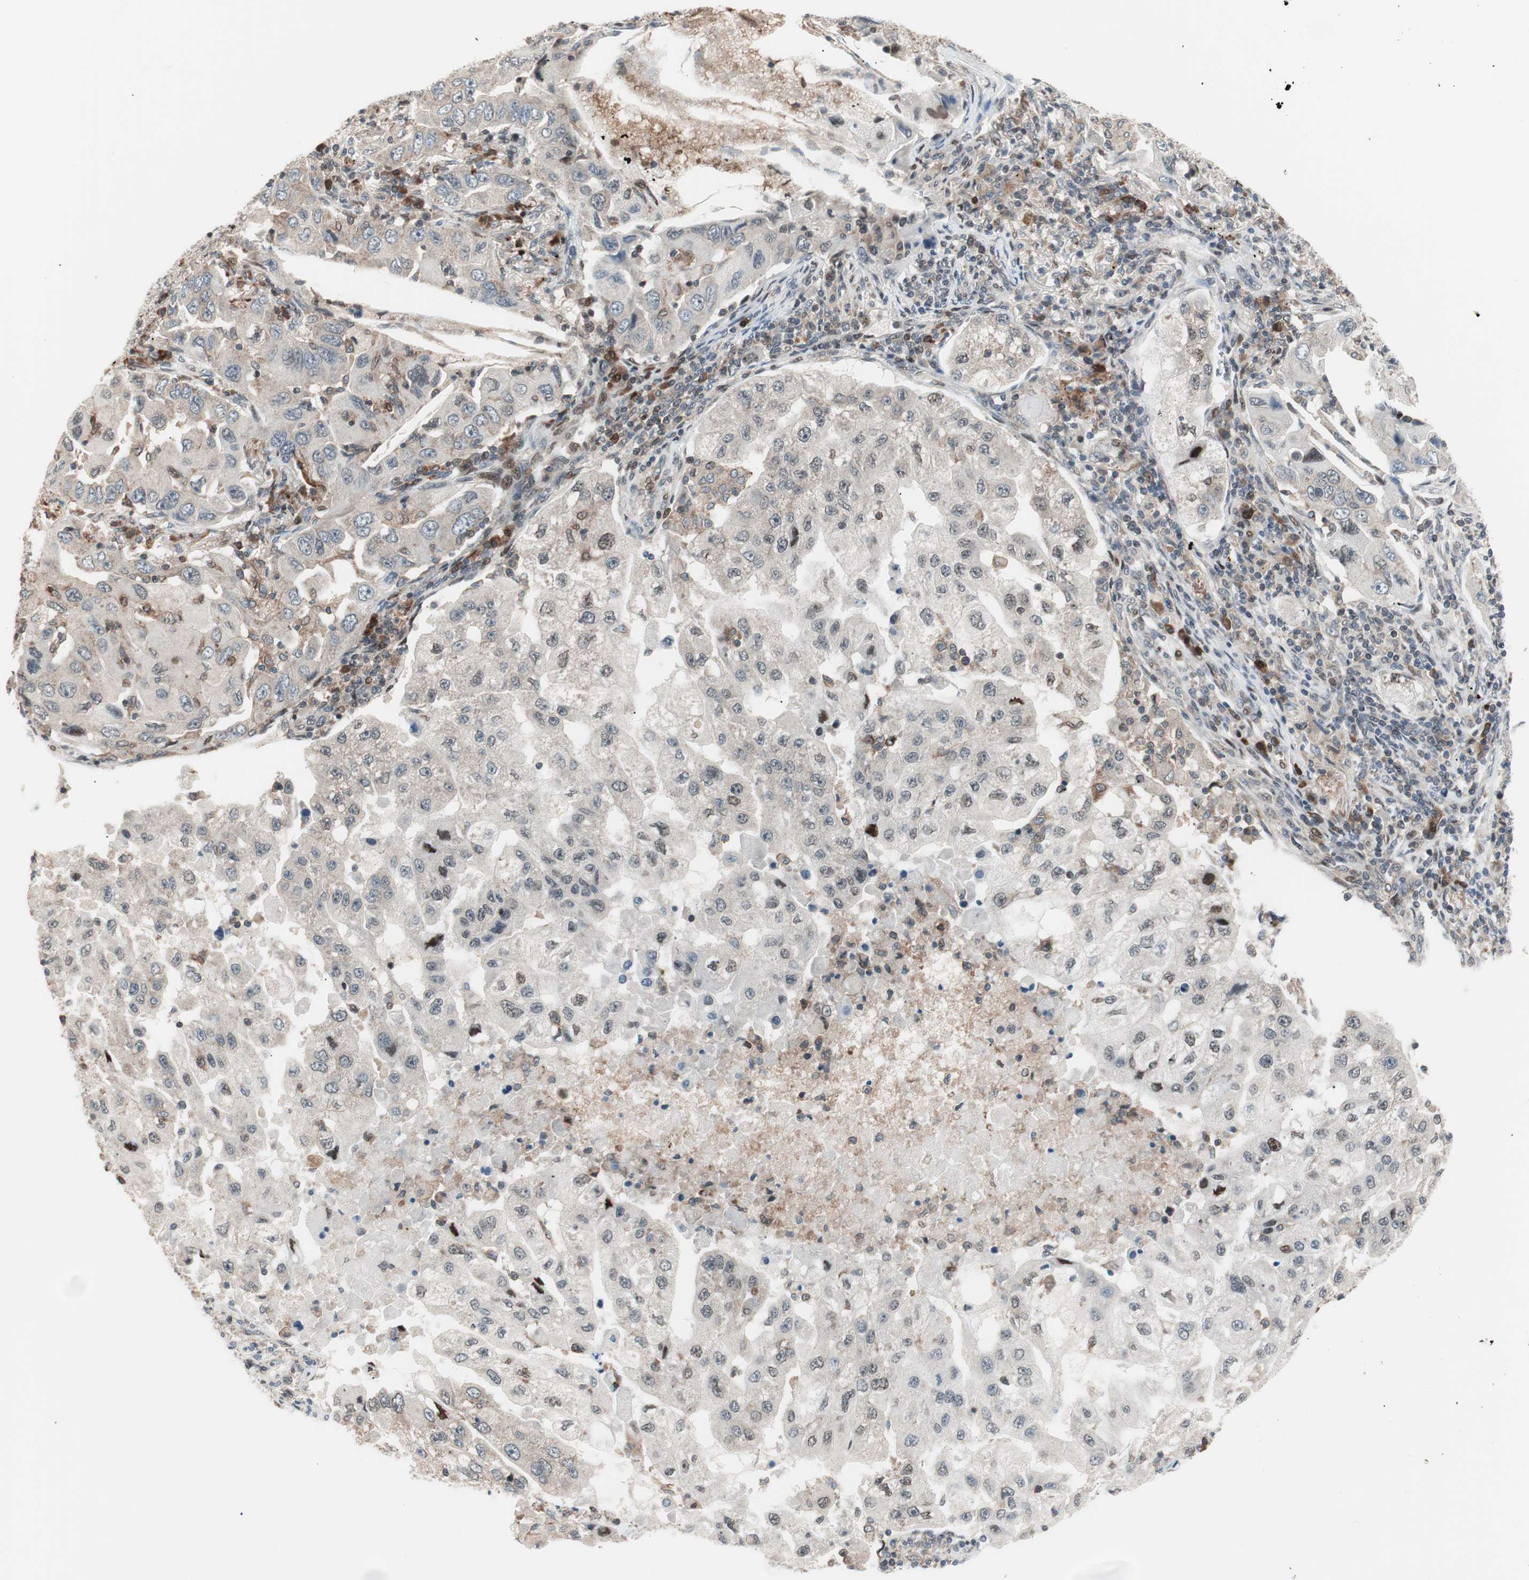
{"staining": {"intensity": "weak", "quantity": "<25%", "location": "cytoplasmic/membranous,nuclear"}, "tissue": "lung cancer", "cell_type": "Tumor cells", "image_type": "cancer", "snomed": [{"axis": "morphology", "description": "Adenocarcinoma, NOS"}, {"axis": "topography", "description": "Lung"}], "caption": "Adenocarcinoma (lung) stained for a protein using immunohistochemistry displays no expression tumor cells.", "gene": "POLH", "patient": {"sex": "female", "age": 65}}